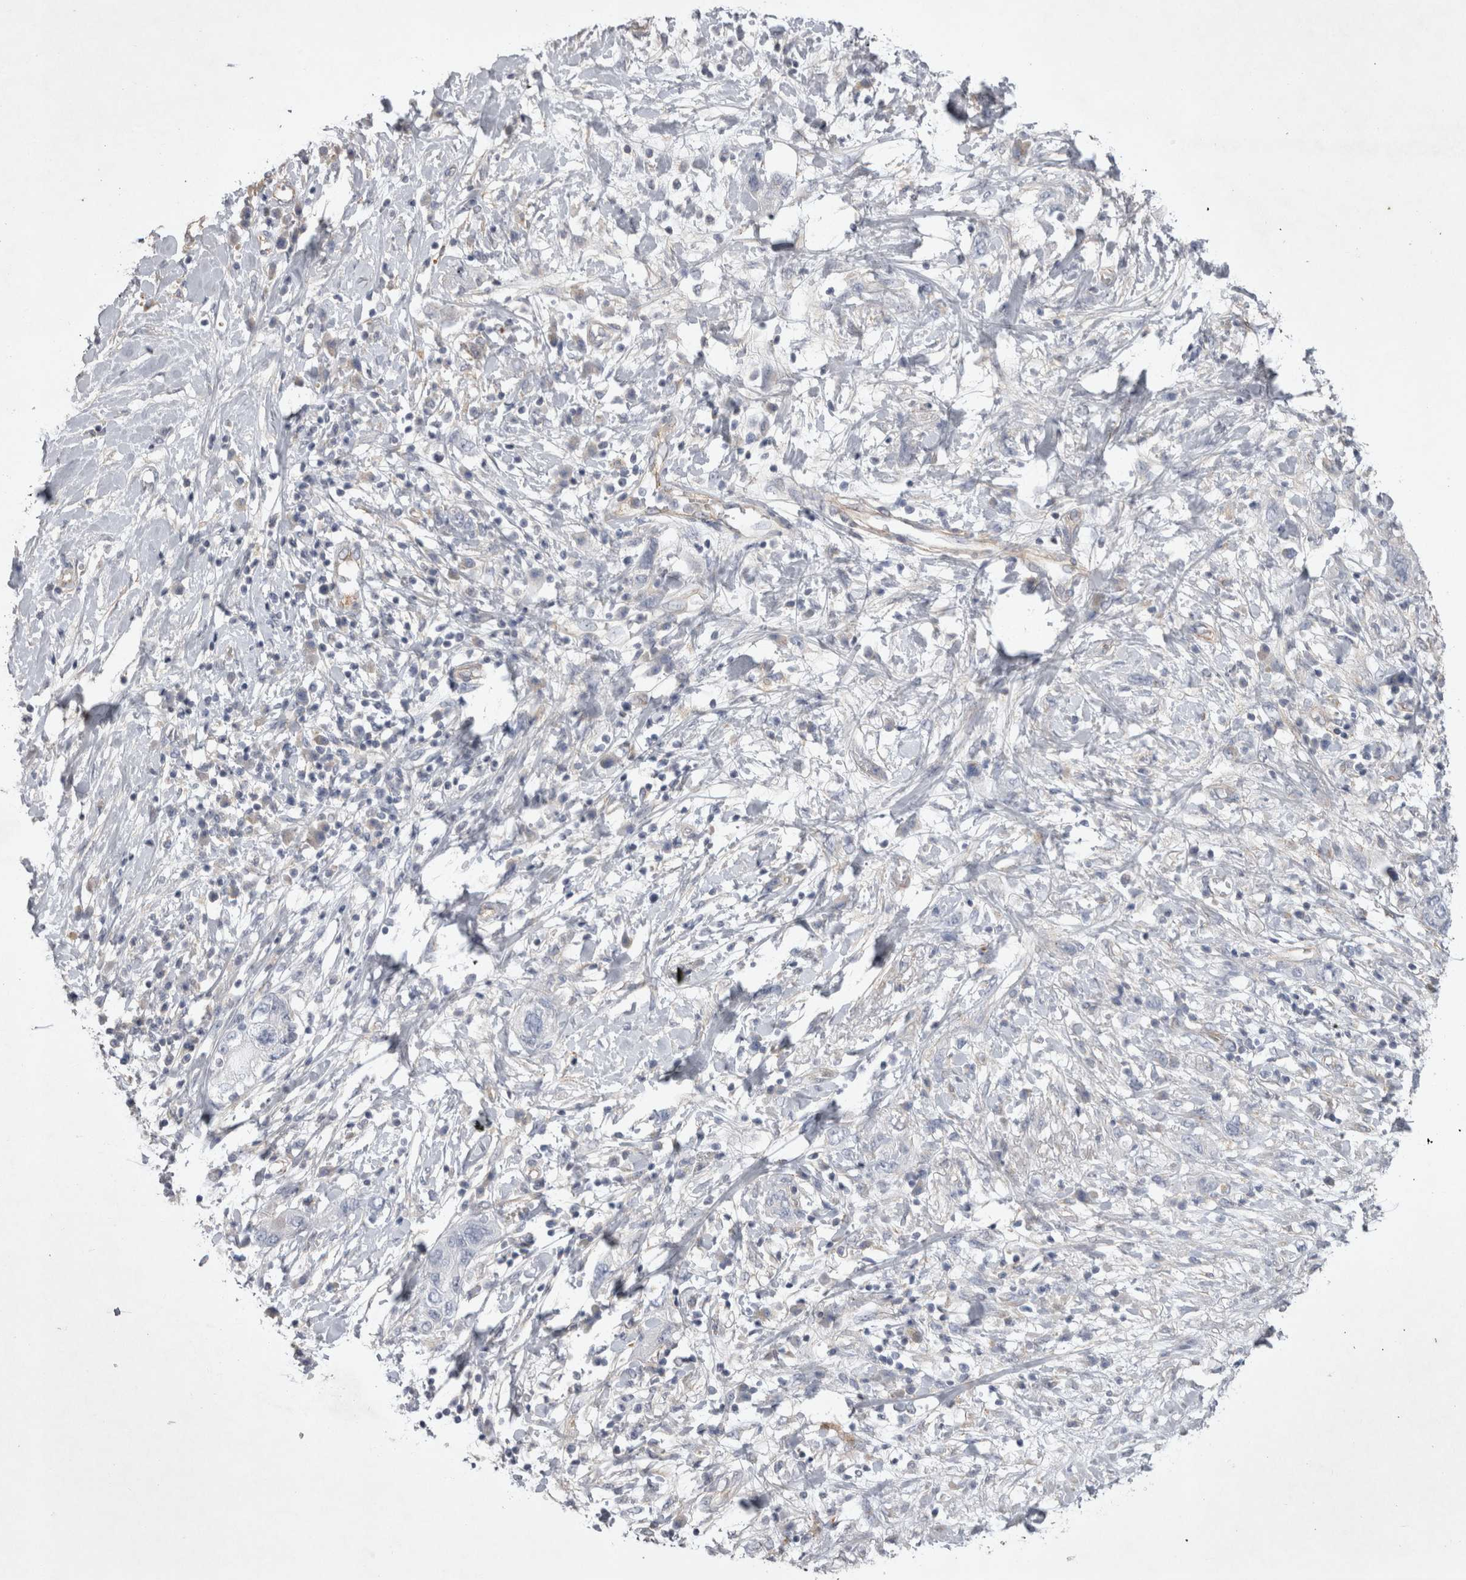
{"staining": {"intensity": "negative", "quantity": "none", "location": "none"}, "tissue": "pancreatic cancer", "cell_type": "Tumor cells", "image_type": "cancer", "snomed": [{"axis": "morphology", "description": "Adenocarcinoma, NOS"}, {"axis": "topography", "description": "Pancreas"}], "caption": "Immunohistochemistry (IHC) of human adenocarcinoma (pancreatic) displays no positivity in tumor cells. Brightfield microscopy of immunohistochemistry stained with DAB (3,3'-diaminobenzidine) (brown) and hematoxylin (blue), captured at high magnification.", "gene": "STRADB", "patient": {"sex": "female", "age": 73}}